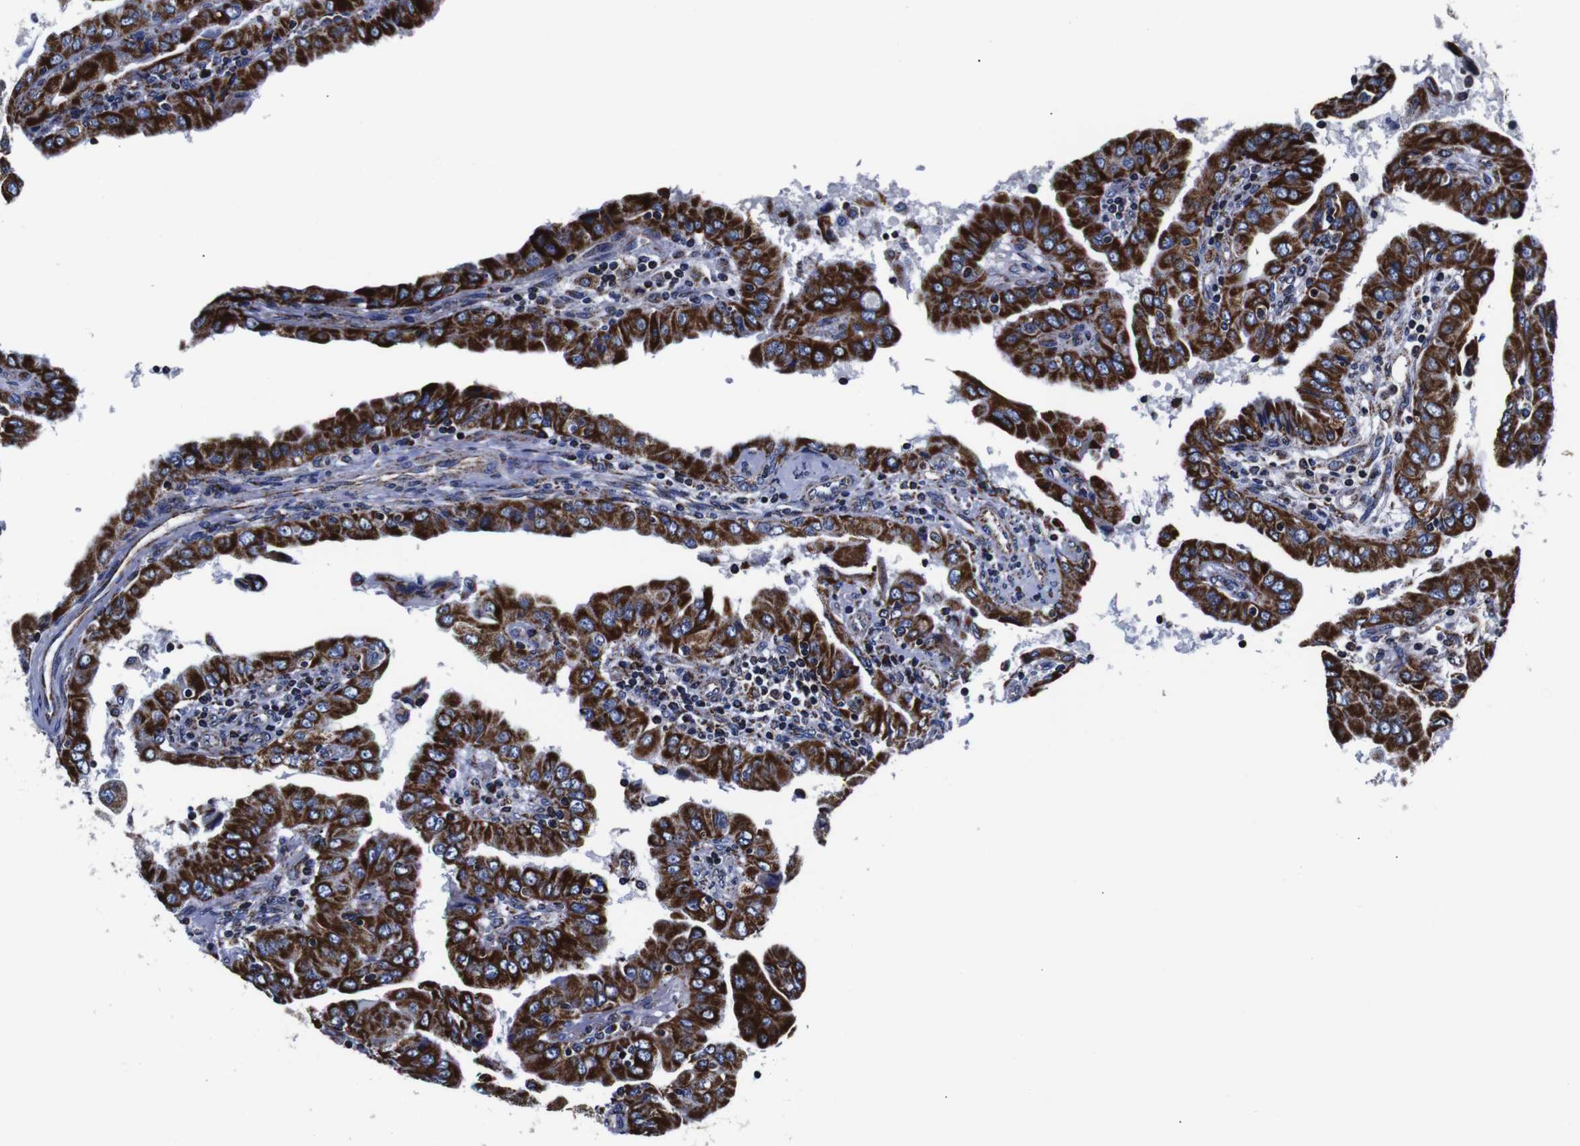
{"staining": {"intensity": "strong", "quantity": ">75%", "location": "cytoplasmic/membranous"}, "tissue": "thyroid cancer", "cell_type": "Tumor cells", "image_type": "cancer", "snomed": [{"axis": "morphology", "description": "Papillary adenocarcinoma, NOS"}, {"axis": "topography", "description": "Thyroid gland"}], "caption": "Brown immunohistochemical staining in human thyroid cancer displays strong cytoplasmic/membranous positivity in approximately >75% of tumor cells. (Stains: DAB (3,3'-diaminobenzidine) in brown, nuclei in blue, Microscopy: brightfield microscopy at high magnification).", "gene": "FKBP9", "patient": {"sex": "male", "age": 33}}